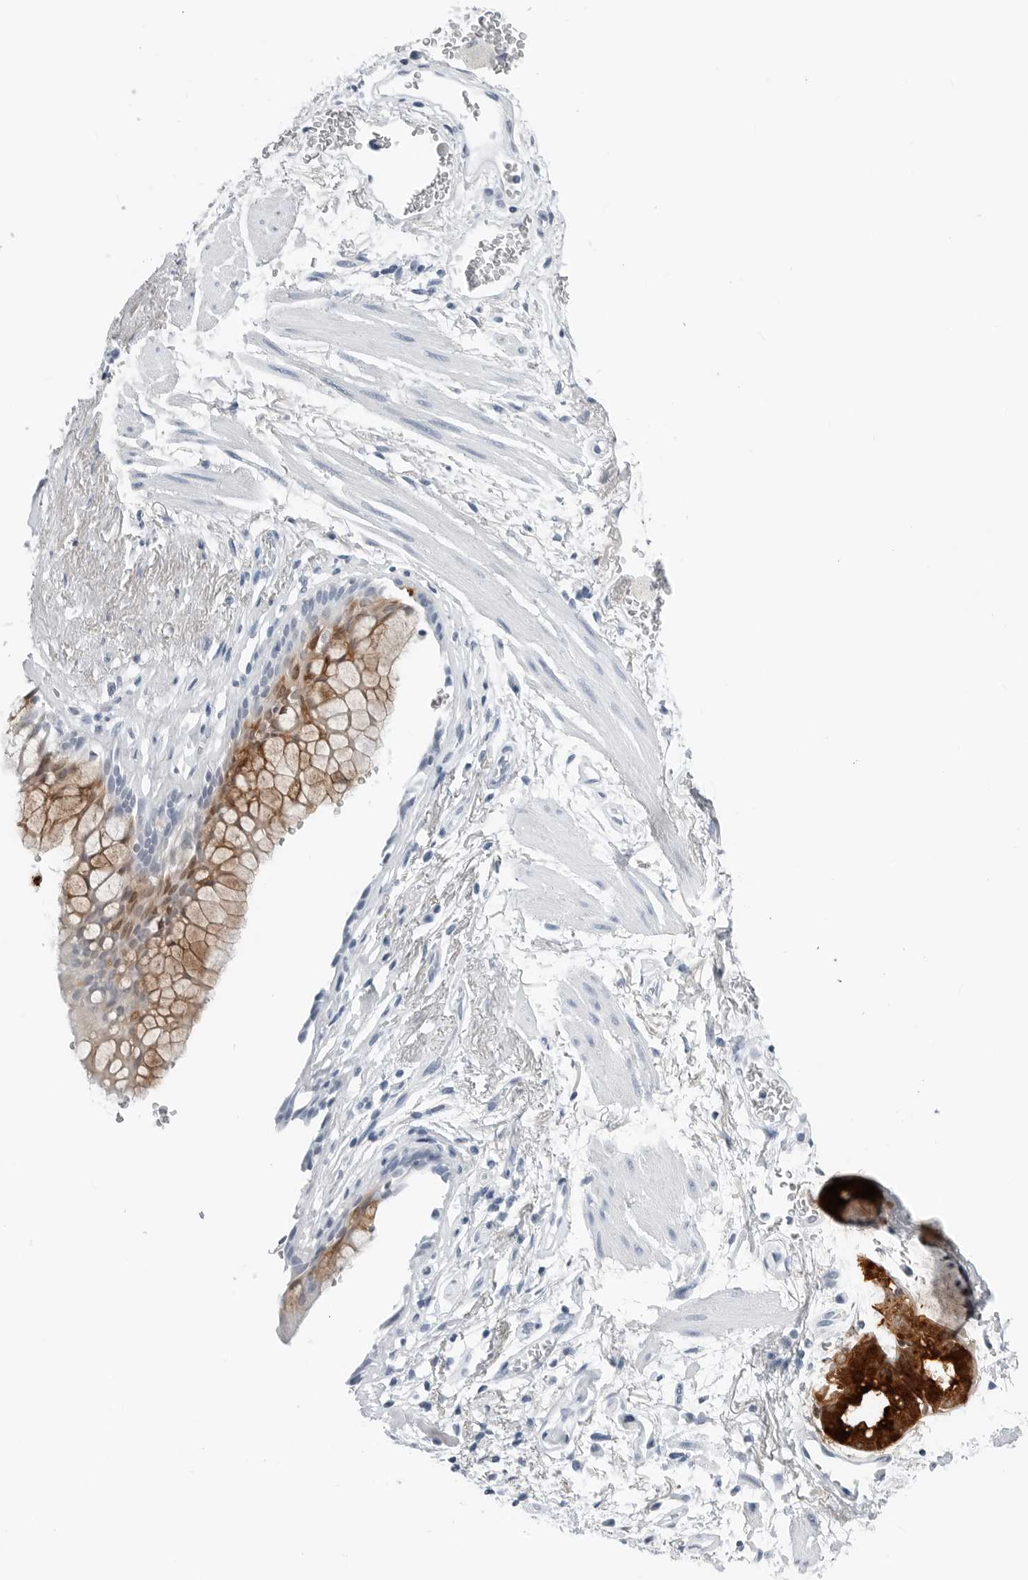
{"staining": {"intensity": "strong", "quantity": "<25%", "location": "cytoplasmic/membranous"}, "tissue": "bronchus", "cell_type": "Respiratory epithelial cells", "image_type": "normal", "snomed": [{"axis": "morphology", "description": "Normal tissue, NOS"}, {"axis": "topography", "description": "Cartilage tissue"}, {"axis": "topography", "description": "Bronchus"}], "caption": "High-power microscopy captured an immunohistochemistry photomicrograph of normal bronchus, revealing strong cytoplasmic/membranous expression in about <25% of respiratory epithelial cells.", "gene": "SLPI", "patient": {"sex": "female", "age": 53}}